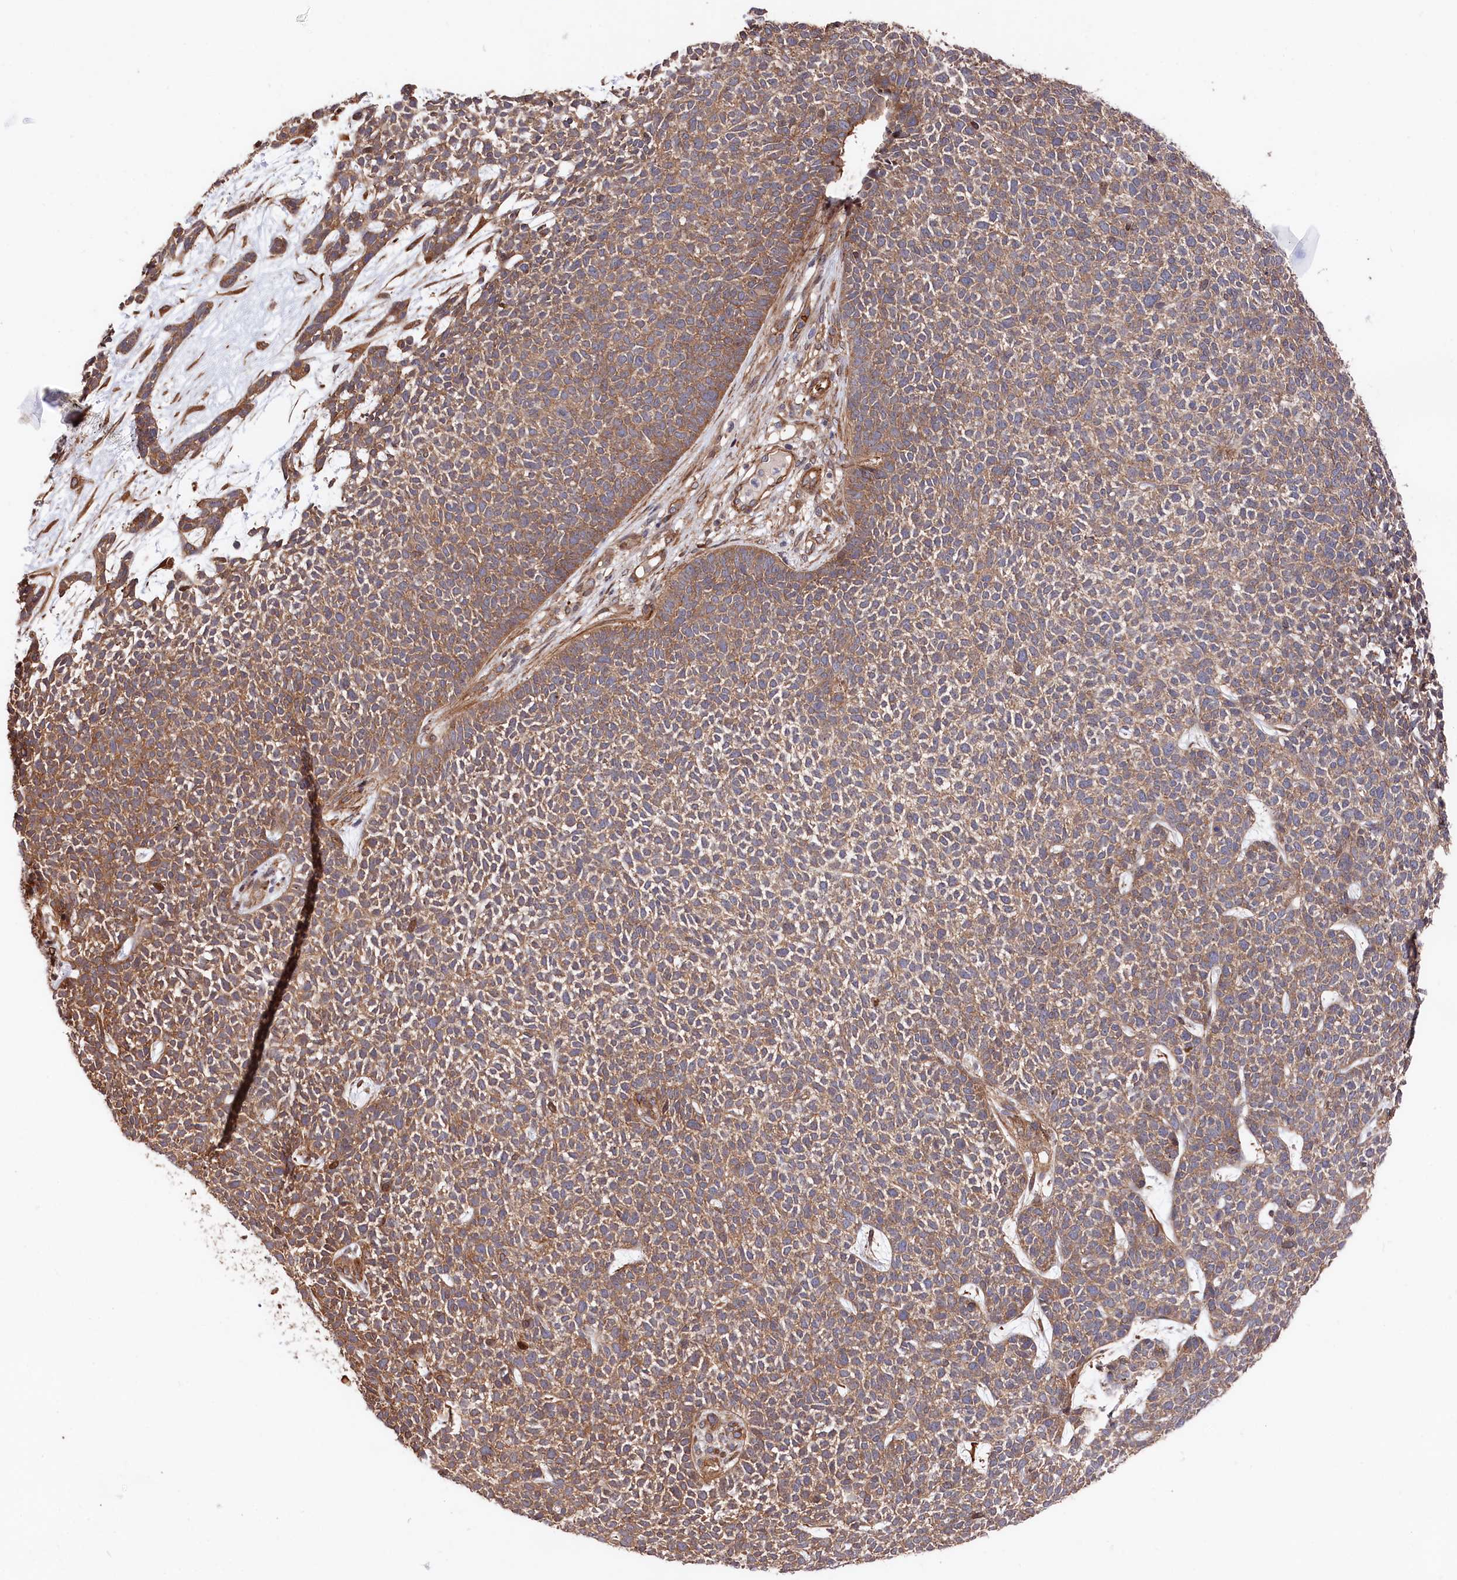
{"staining": {"intensity": "moderate", "quantity": ">75%", "location": "cytoplasmic/membranous"}, "tissue": "skin cancer", "cell_type": "Tumor cells", "image_type": "cancer", "snomed": [{"axis": "morphology", "description": "Basal cell carcinoma"}, {"axis": "topography", "description": "Skin"}], "caption": "Immunohistochemical staining of human basal cell carcinoma (skin) exhibits medium levels of moderate cytoplasmic/membranous protein staining in about >75% of tumor cells.", "gene": "TNKS1BP1", "patient": {"sex": "female", "age": 84}}